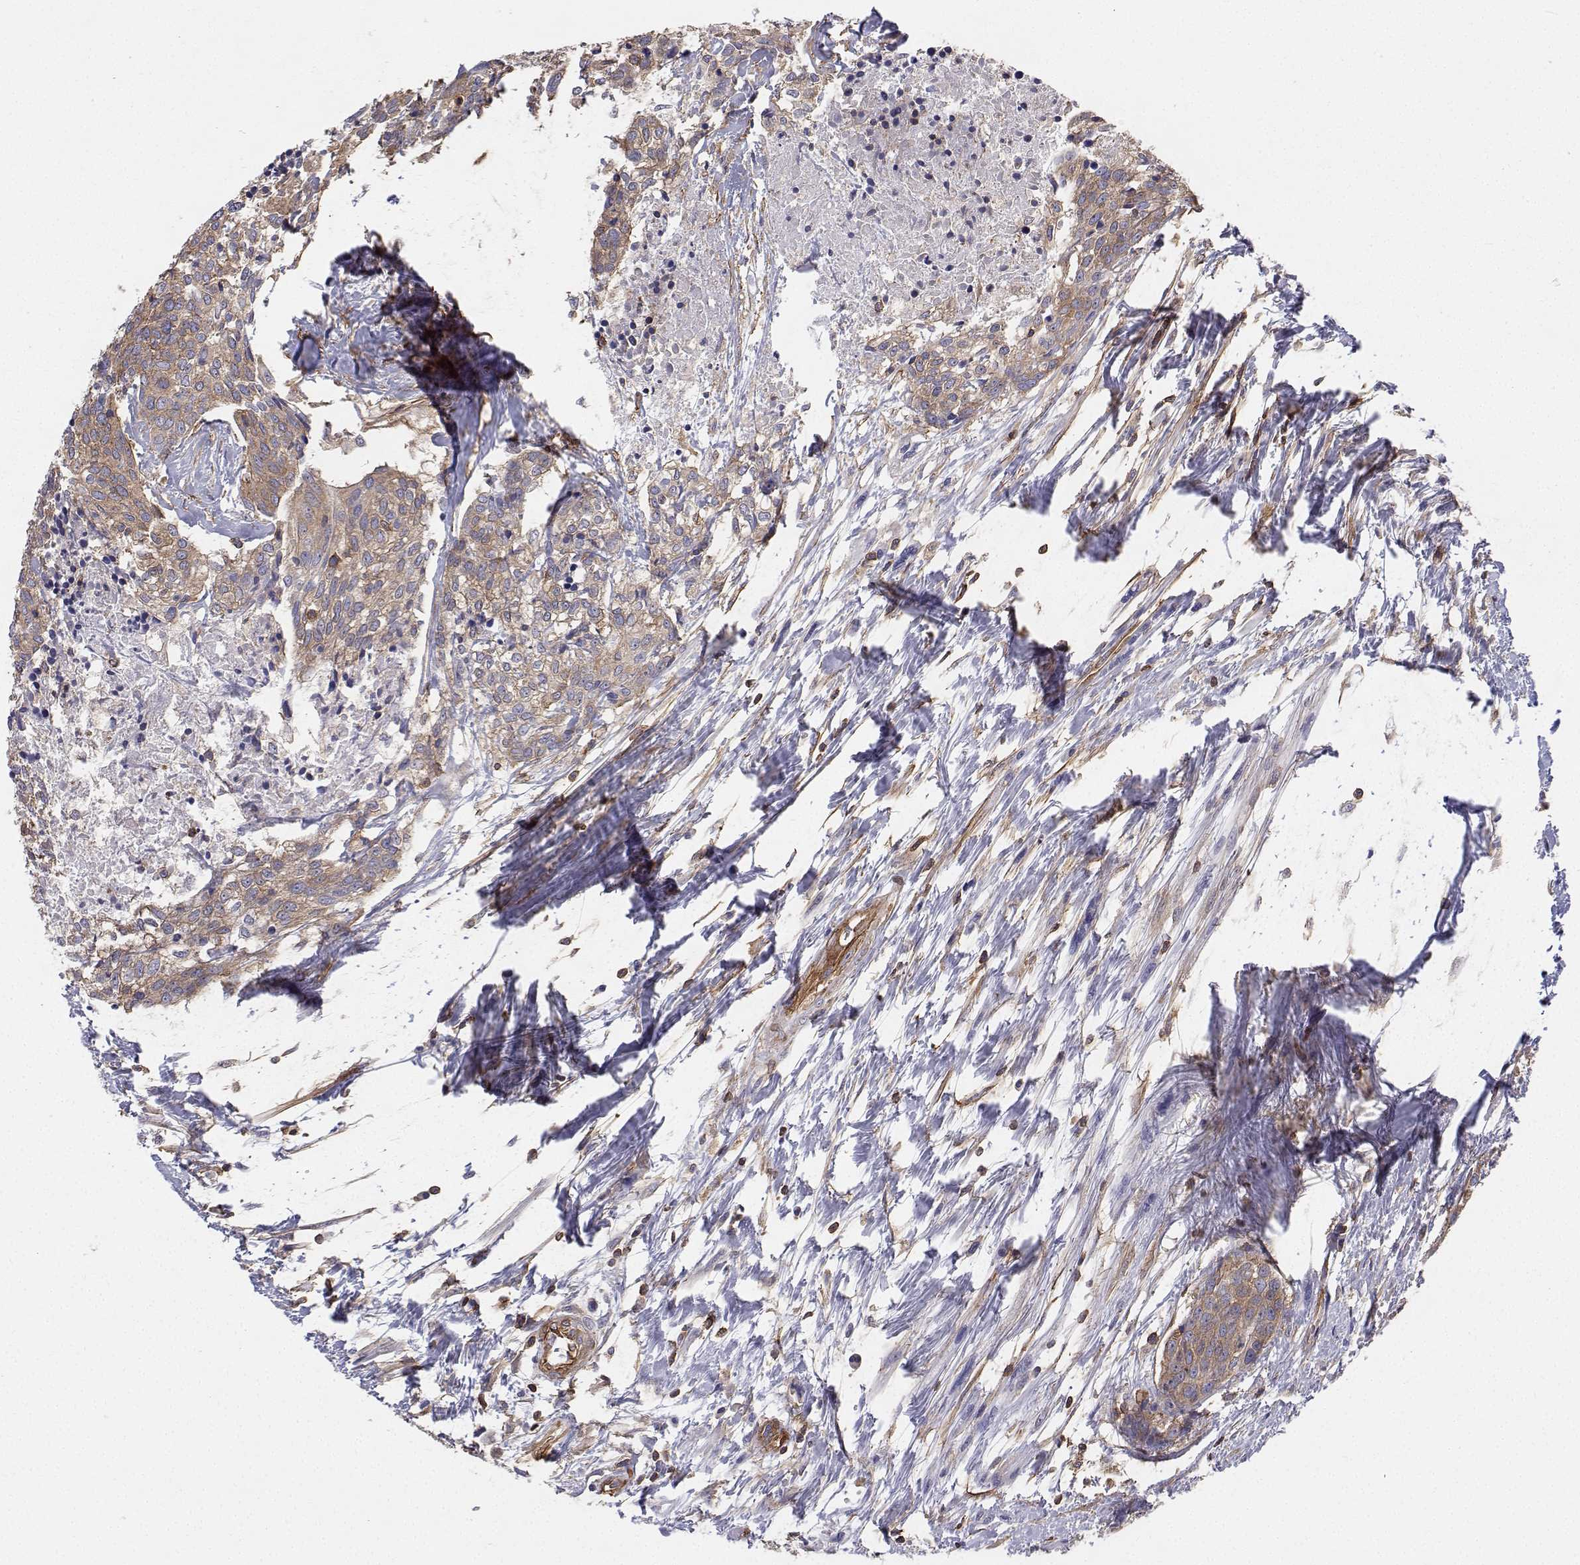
{"staining": {"intensity": "weak", "quantity": "25%-75%", "location": "cytoplasmic/membranous"}, "tissue": "head and neck cancer", "cell_type": "Tumor cells", "image_type": "cancer", "snomed": [{"axis": "morphology", "description": "Squamous cell carcinoma, NOS"}, {"axis": "topography", "description": "Oral tissue"}, {"axis": "topography", "description": "Head-Neck"}], "caption": "Head and neck squamous cell carcinoma tissue reveals weak cytoplasmic/membranous staining in approximately 25%-75% of tumor cells, visualized by immunohistochemistry.", "gene": "MYH9", "patient": {"sex": "male", "age": 64}}